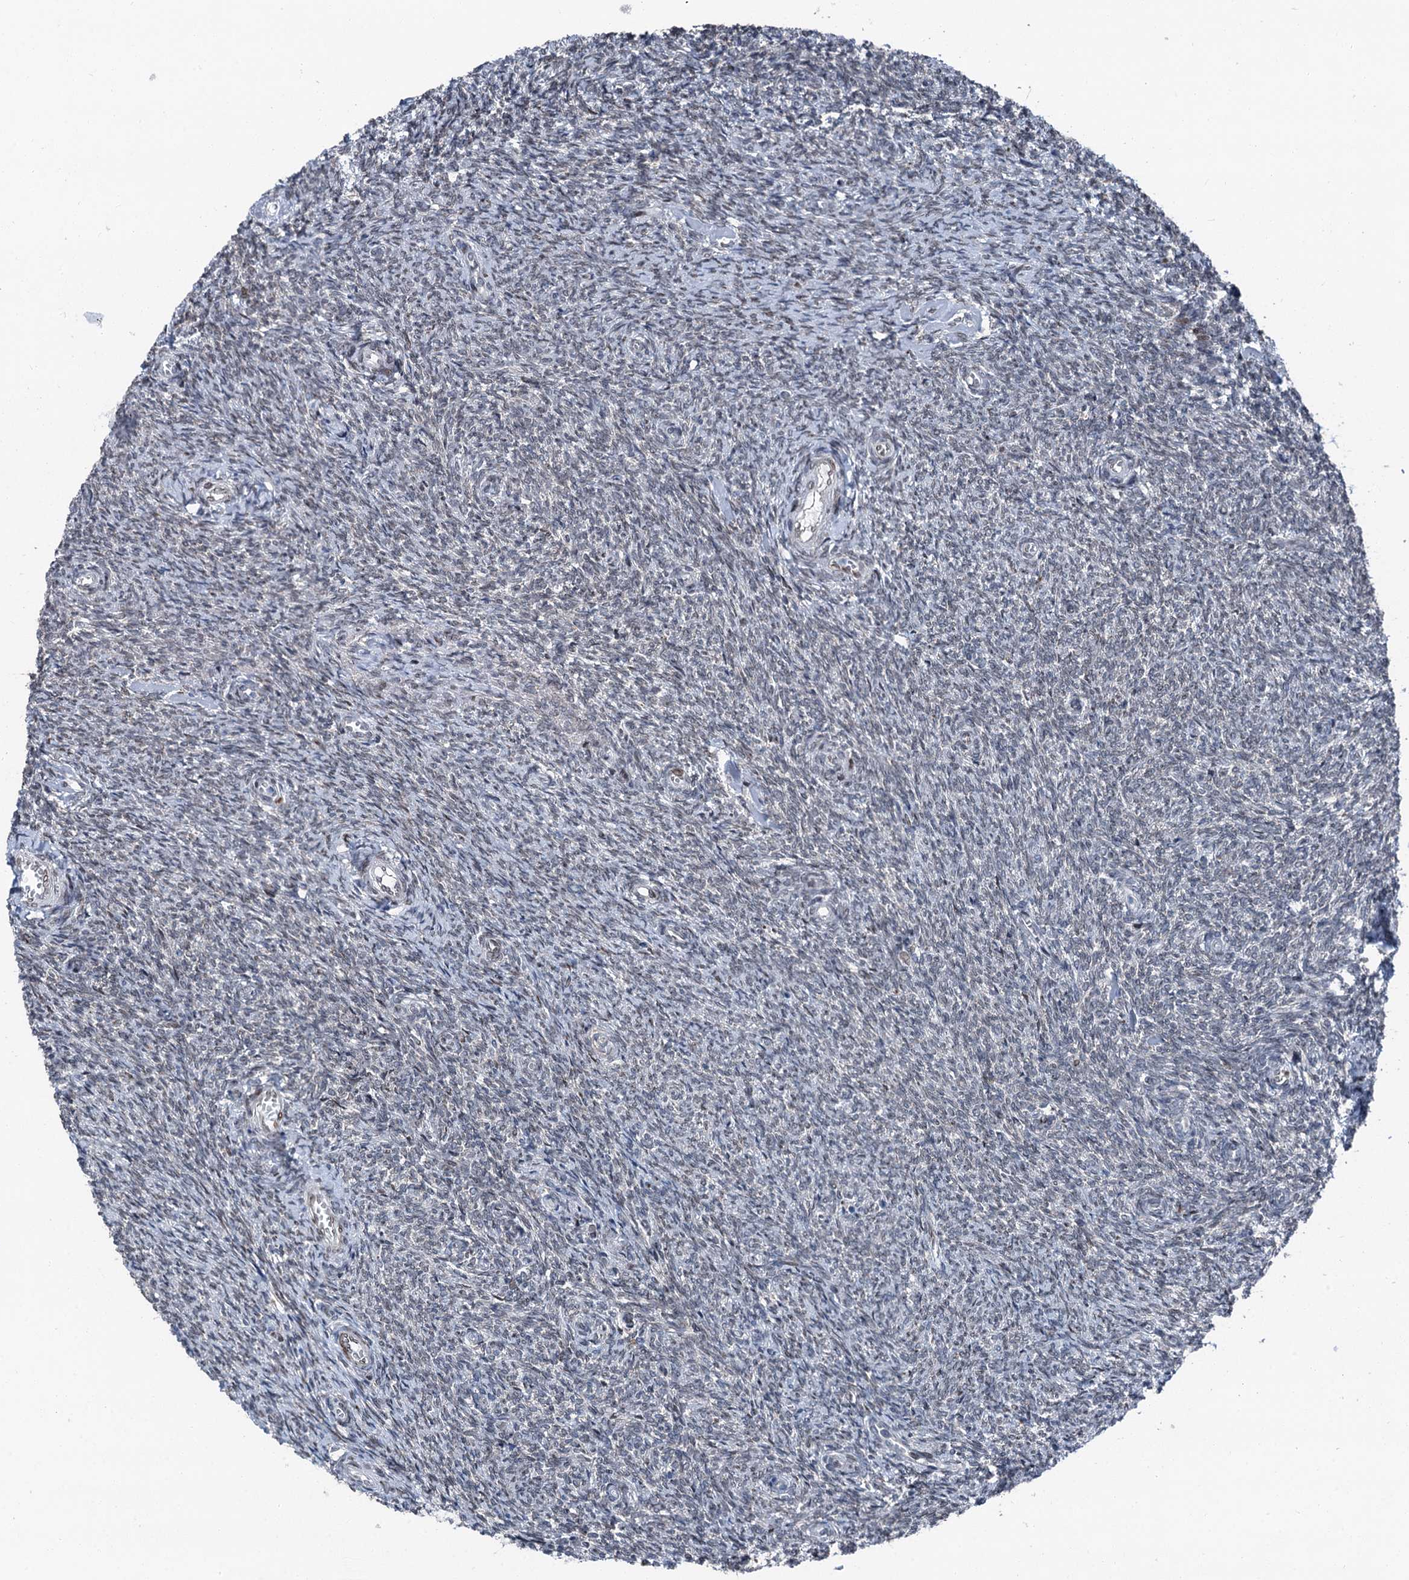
{"staining": {"intensity": "weak", "quantity": "<25%", "location": "nuclear"}, "tissue": "ovary", "cell_type": "Ovarian stroma cells", "image_type": "normal", "snomed": [{"axis": "morphology", "description": "Normal tissue, NOS"}, {"axis": "topography", "description": "Ovary"}], "caption": "High power microscopy image of an immunohistochemistry image of unremarkable ovary, revealing no significant staining in ovarian stroma cells.", "gene": "MRPL14", "patient": {"sex": "female", "age": 44}}